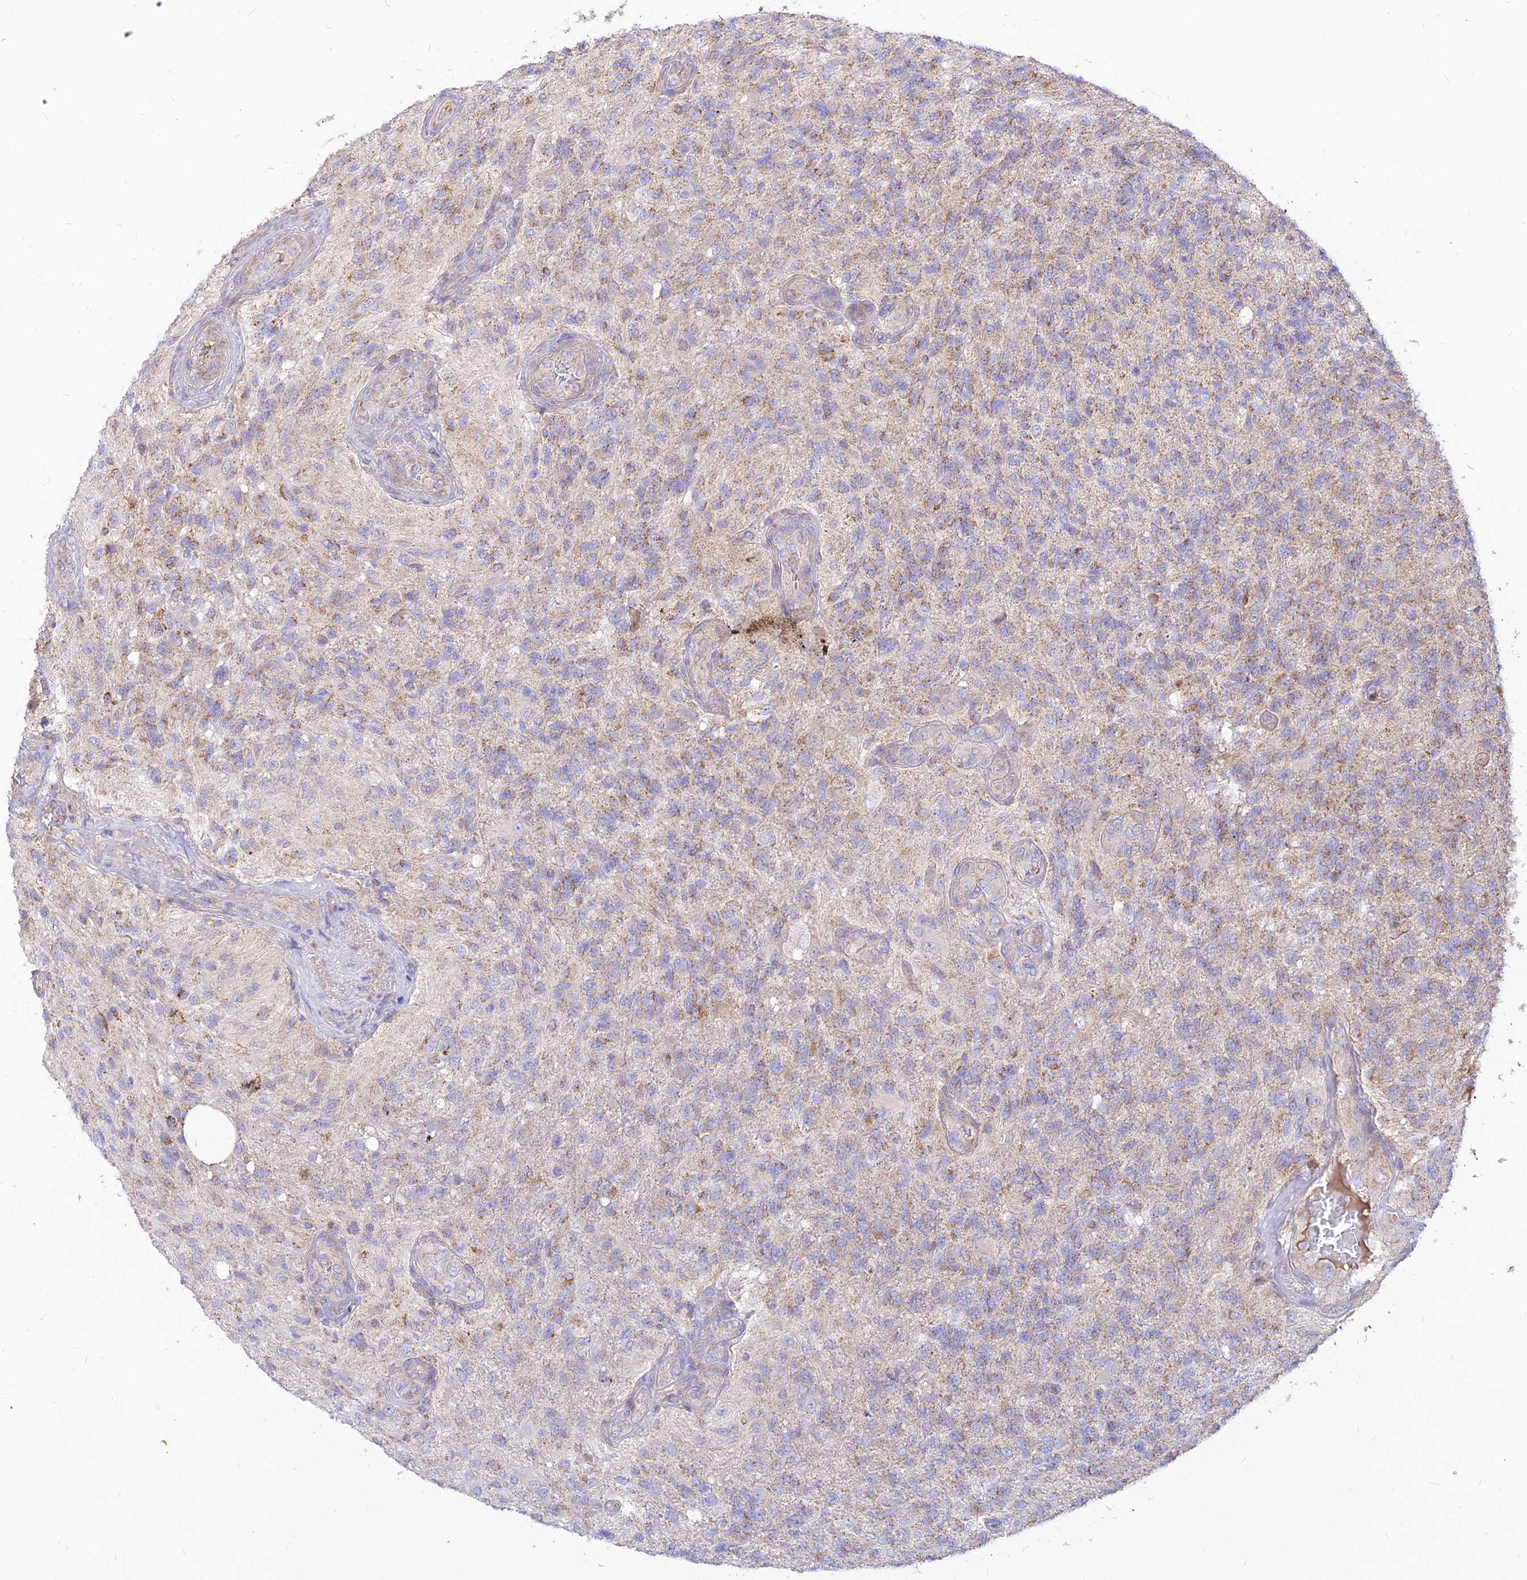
{"staining": {"intensity": "moderate", "quantity": "<25%", "location": "cytoplasmic/membranous"}, "tissue": "glioma", "cell_type": "Tumor cells", "image_type": "cancer", "snomed": [{"axis": "morphology", "description": "Glioma, malignant, High grade"}, {"axis": "topography", "description": "Brain"}], "caption": "Protein expression analysis of human malignant glioma (high-grade) reveals moderate cytoplasmic/membranous staining in about <25% of tumor cells. (brown staining indicates protein expression, while blue staining denotes nuclei).", "gene": "ECI1", "patient": {"sex": "male", "age": 56}}